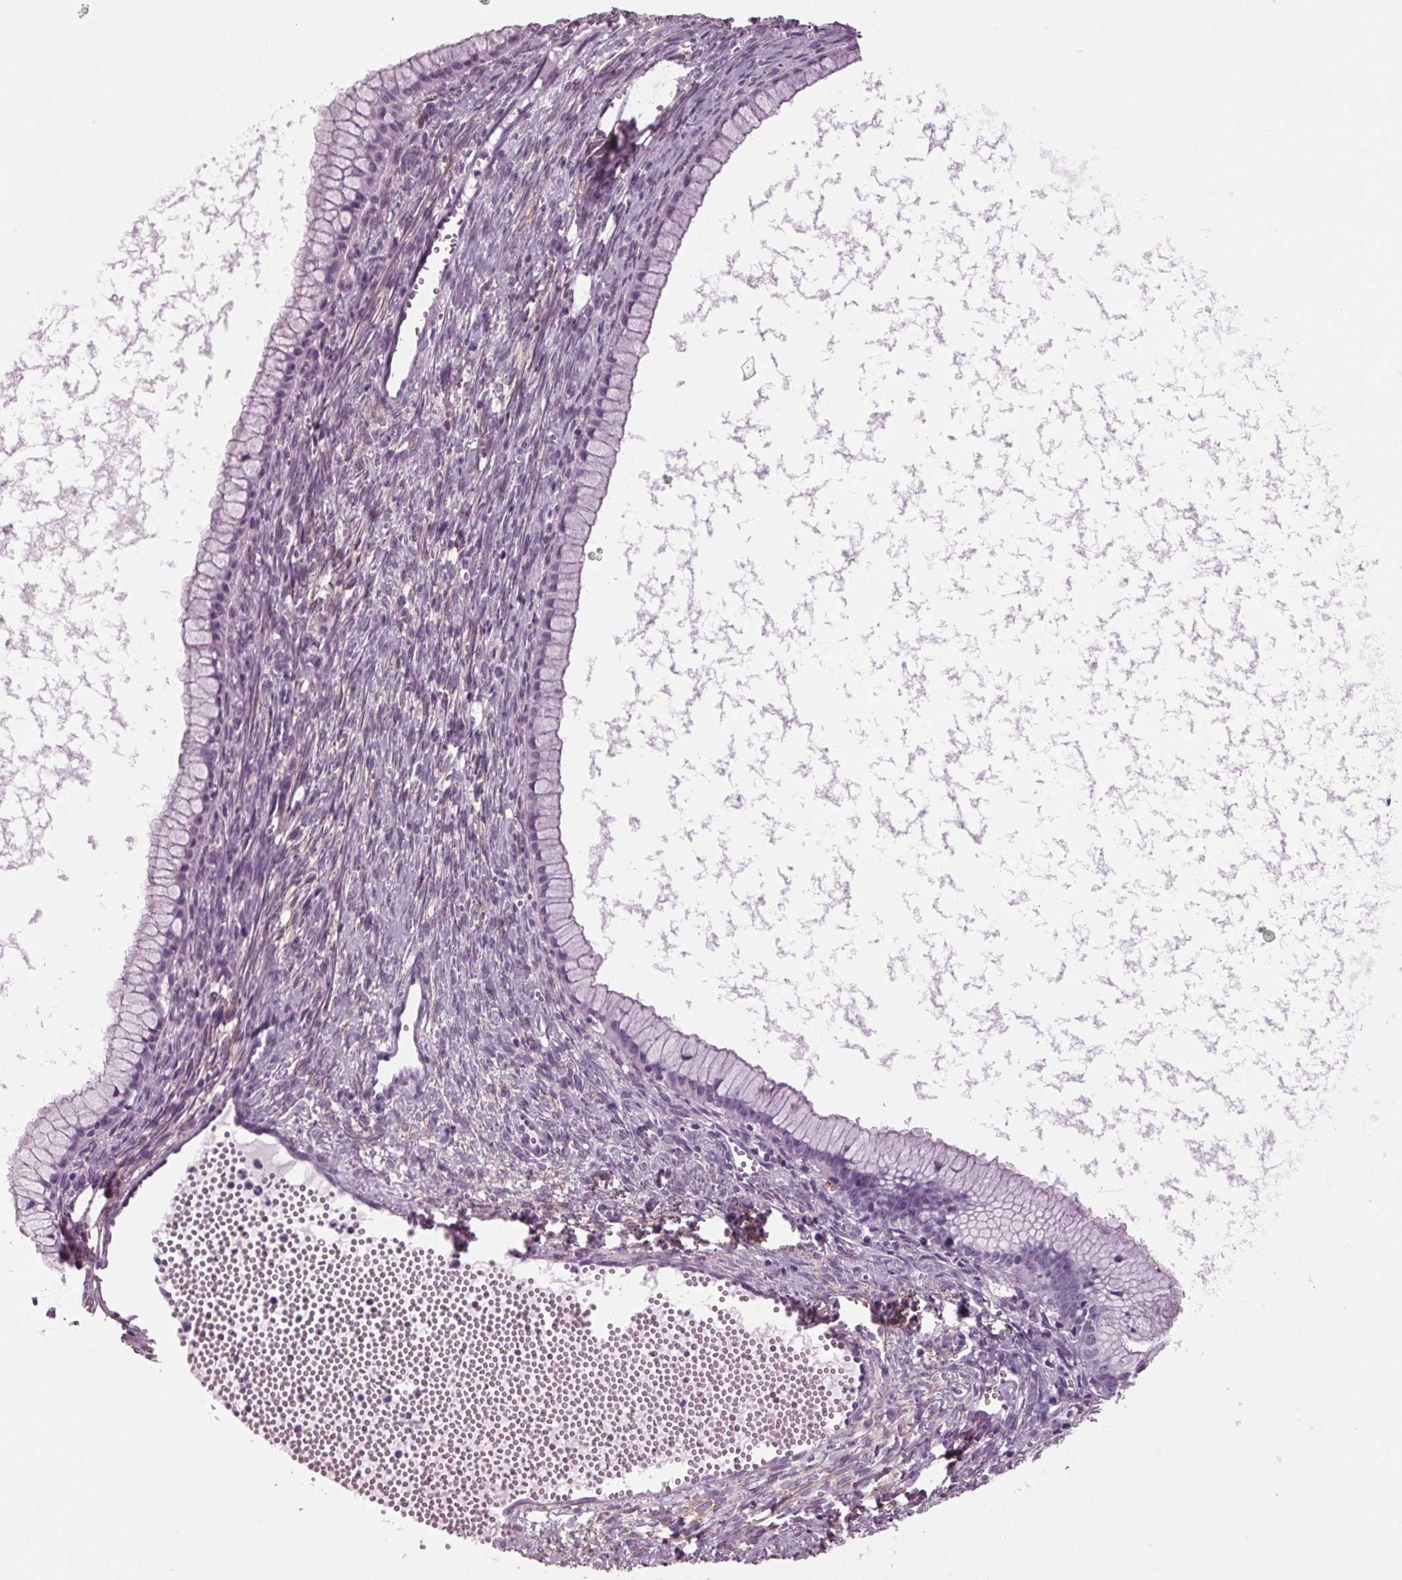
{"staining": {"intensity": "negative", "quantity": "none", "location": "none"}, "tissue": "ovarian cancer", "cell_type": "Tumor cells", "image_type": "cancer", "snomed": [{"axis": "morphology", "description": "Cystadenocarcinoma, mucinous, NOS"}, {"axis": "topography", "description": "Ovary"}], "caption": "This micrograph is of ovarian mucinous cystadenocarcinoma stained with IHC to label a protein in brown with the nuclei are counter-stained blue. There is no positivity in tumor cells.", "gene": "BHLHE22", "patient": {"sex": "female", "age": 41}}